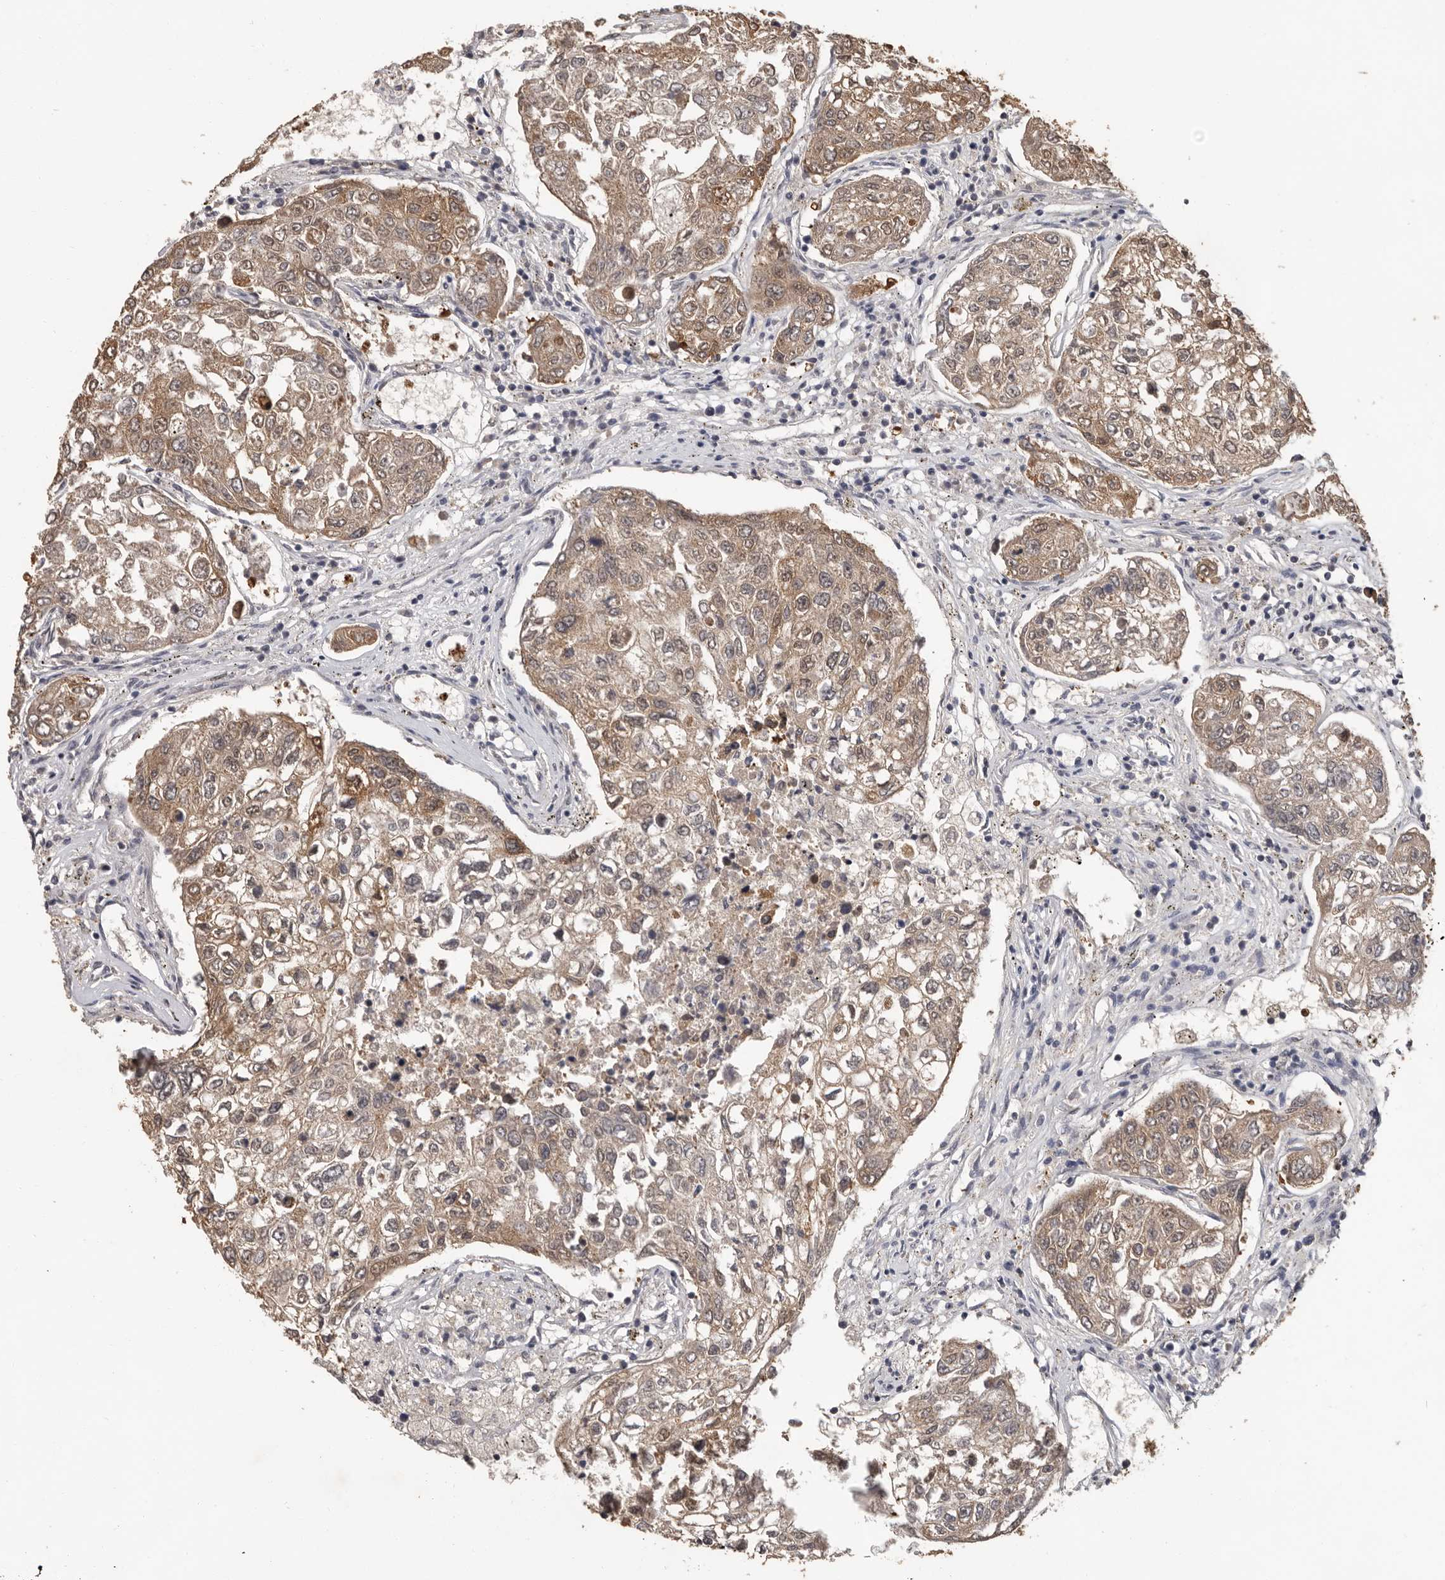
{"staining": {"intensity": "moderate", "quantity": ">75%", "location": "cytoplasmic/membranous,nuclear"}, "tissue": "urothelial cancer", "cell_type": "Tumor cells", "image_type": "cancer", "snomed": [{"axis": "morphology", "description": "Urothelial carcinoma, High grade"}, {"axis": "topography", "description": "Lymph node"}, {"axis": "topography", "description": "Urinary bladder"}], "caption": "Human urothelial cancer stained with a brown dye reveals moderate cytoplasmic/membranous and nuclear positive expression in approximately >75% of tumor cells.", "gene": "MTF1", "patient": {"sex": "male", "age": 51}}